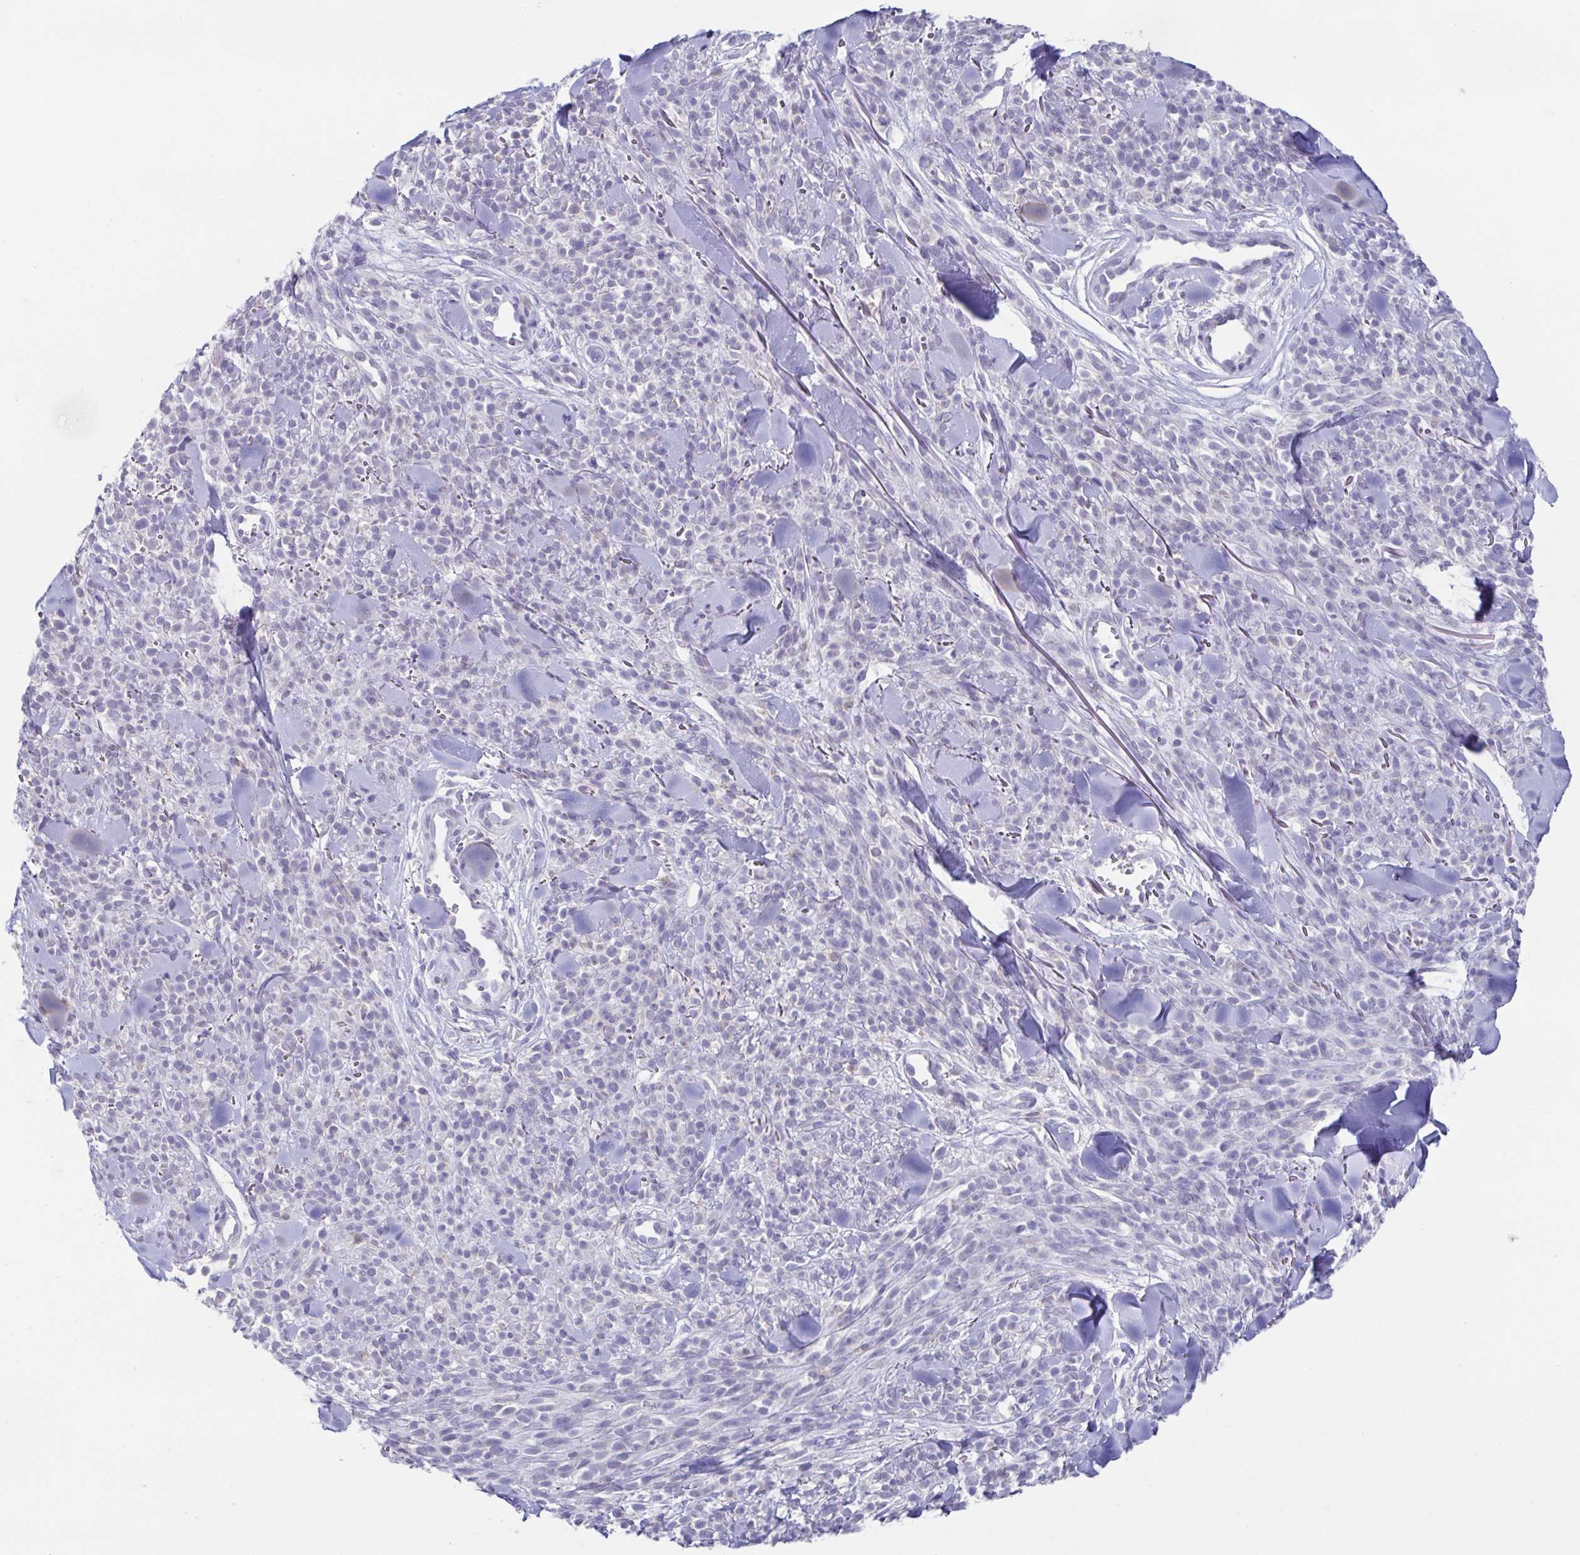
{"staining": {"intensity": "negative", "quantity": "none", "location": "none"}, "tissue": "melanoma", "cell_type": "Tumor cells", "image_type": "cancer", "snomed": [{"axis": "morphology", "description": "Malignant melanoma, NOS"}, {"axis": "topography", "description": "Skin"}, {"axis": "topography", "description": "Skin of trunk"}], "caption": "Micrograph shows no significant protein expression in tumor cells of melanoma. (Stains: DAB IHC with hematoxylin counter stain, Microscopy: brightfield microscopy at high magnification).", "gene": "RDH11", "patient": {"sex": "male", "age": 74}}